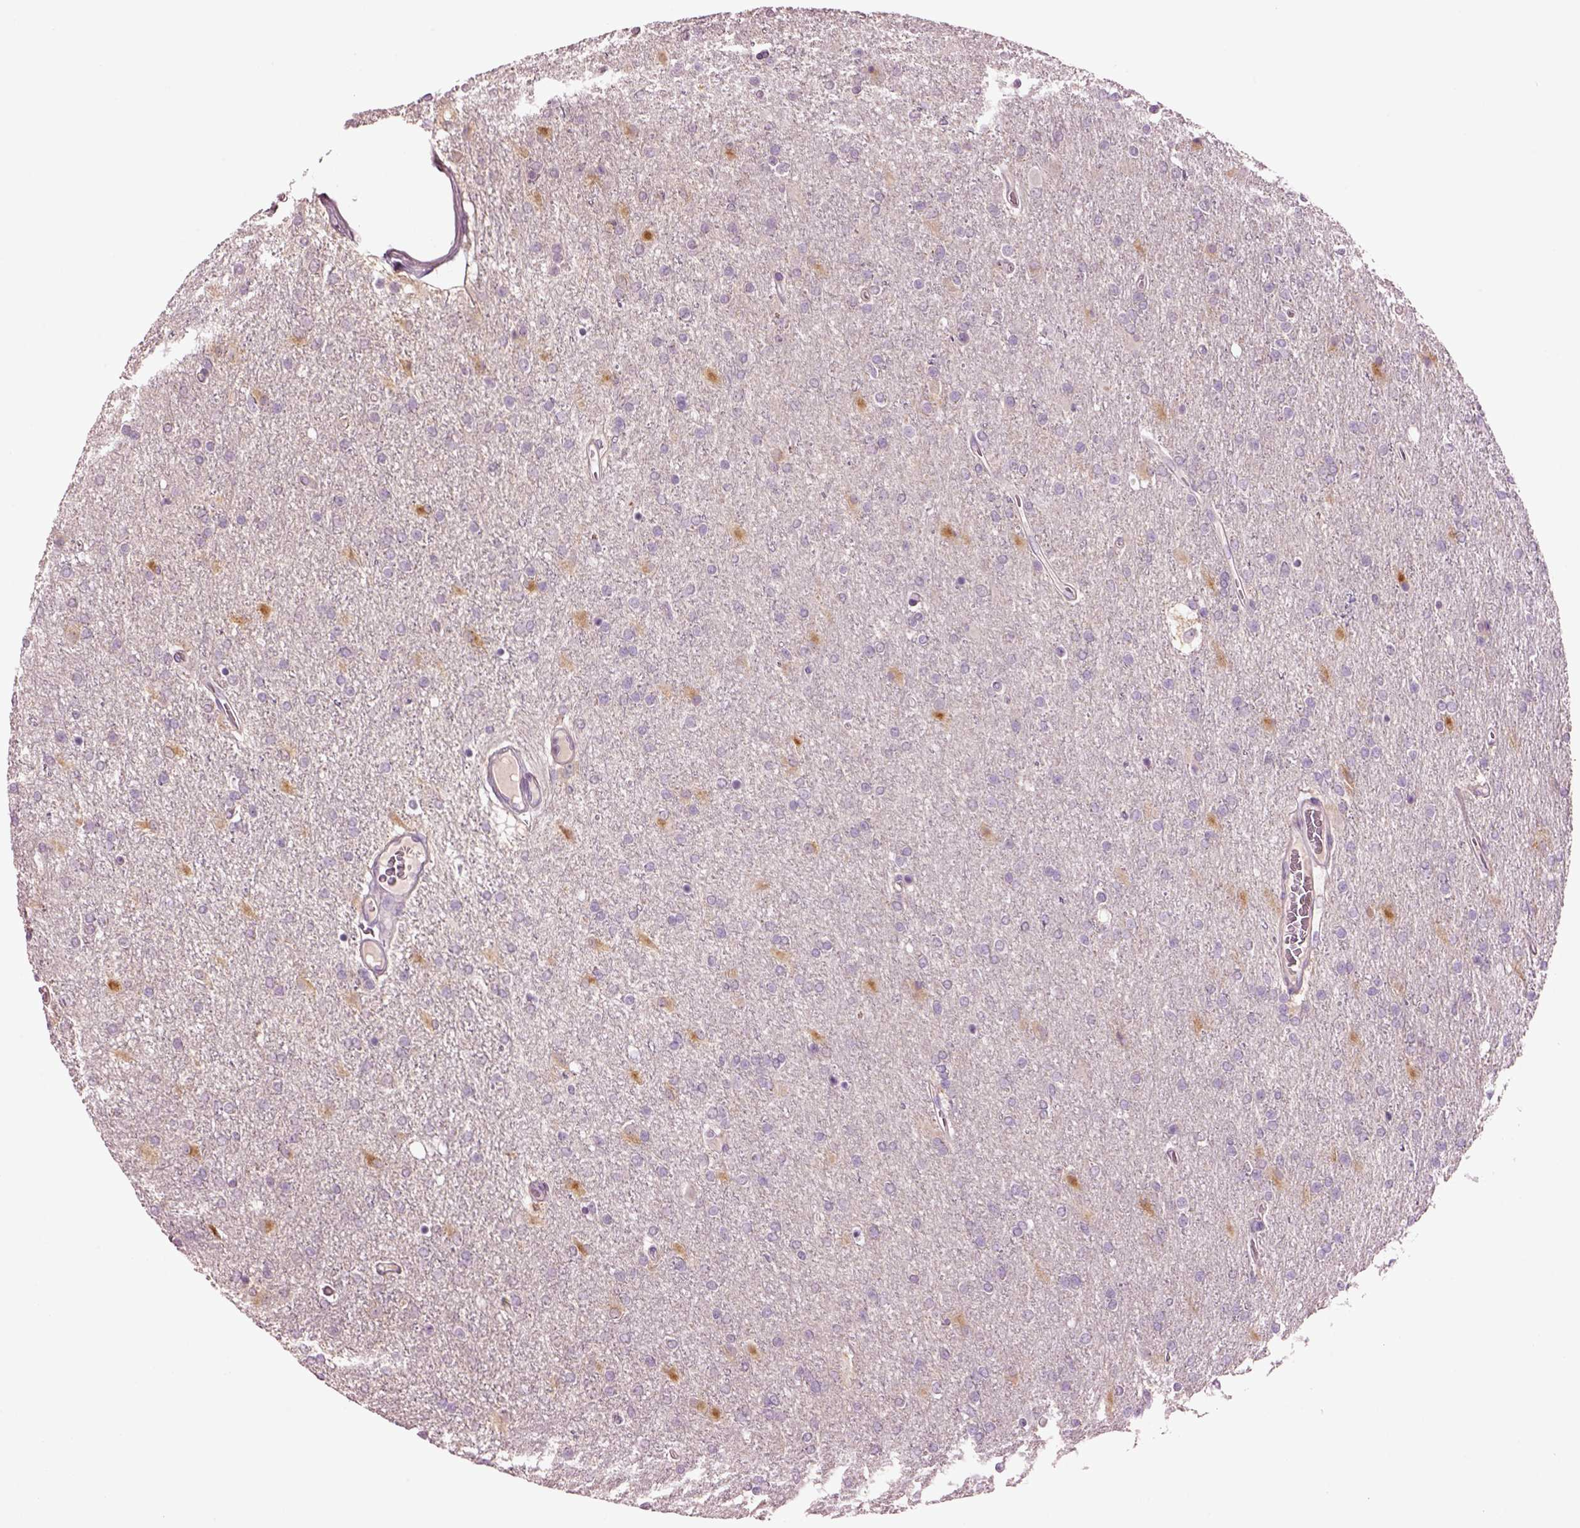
{"staining": {"intensity": "negative", "quantity": "none", "location": "none"}, "tissue": "glioma", "cell_type": "Tumor cells", "image_type": "cancer", "snomed": [{"axis": "morphology", "description": "Glioma, malignant, High grade"}, {"axis": "topography", "description": "Cerebral cortex"}], "caption": "Immunohistochemistry of malignant glioma (high-grade) displays no staining in tumor cells.", "gene": "CLPSL1", "patient": {"sex": "male", "age": 70}}